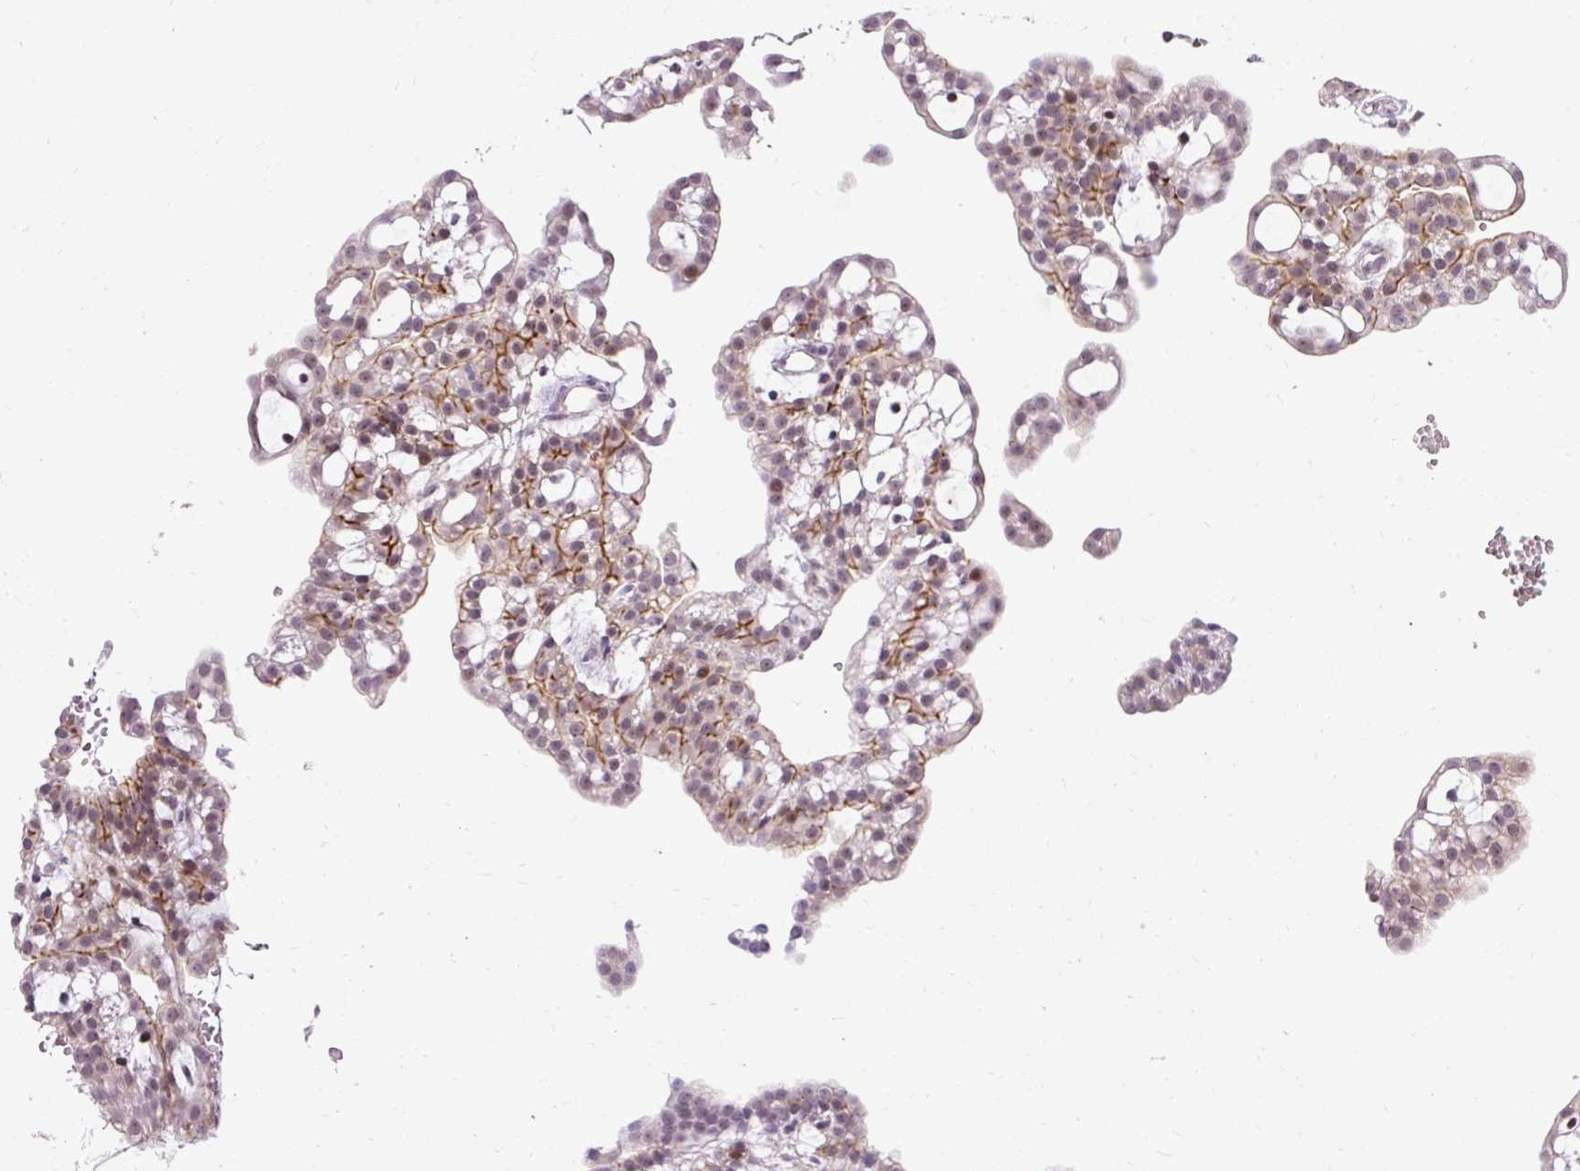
{"staining": {"intensity": "moderate", "quantity": "25%-75%", "location": "cytoplasmic/membranous,nuclear"}, "tissue": "renal cancer", "cell_type": "Tumor cells", "image_type": "cancer", "snomed": [{"axis": "morphology", "description": "Adenocarcinoma, NOS"}, {"axis": "topography", "description": "Kidney"}], "caption": "Brown immunohistochemical staining in adenocarcinoma (renal) demonstrates moderate cytoplasmic/membranous and nuclear staining in approximately 25%-75% of tumor cells.", "gene": "ARHGEF18", "patient": {"sex": "male", "age": 63}}